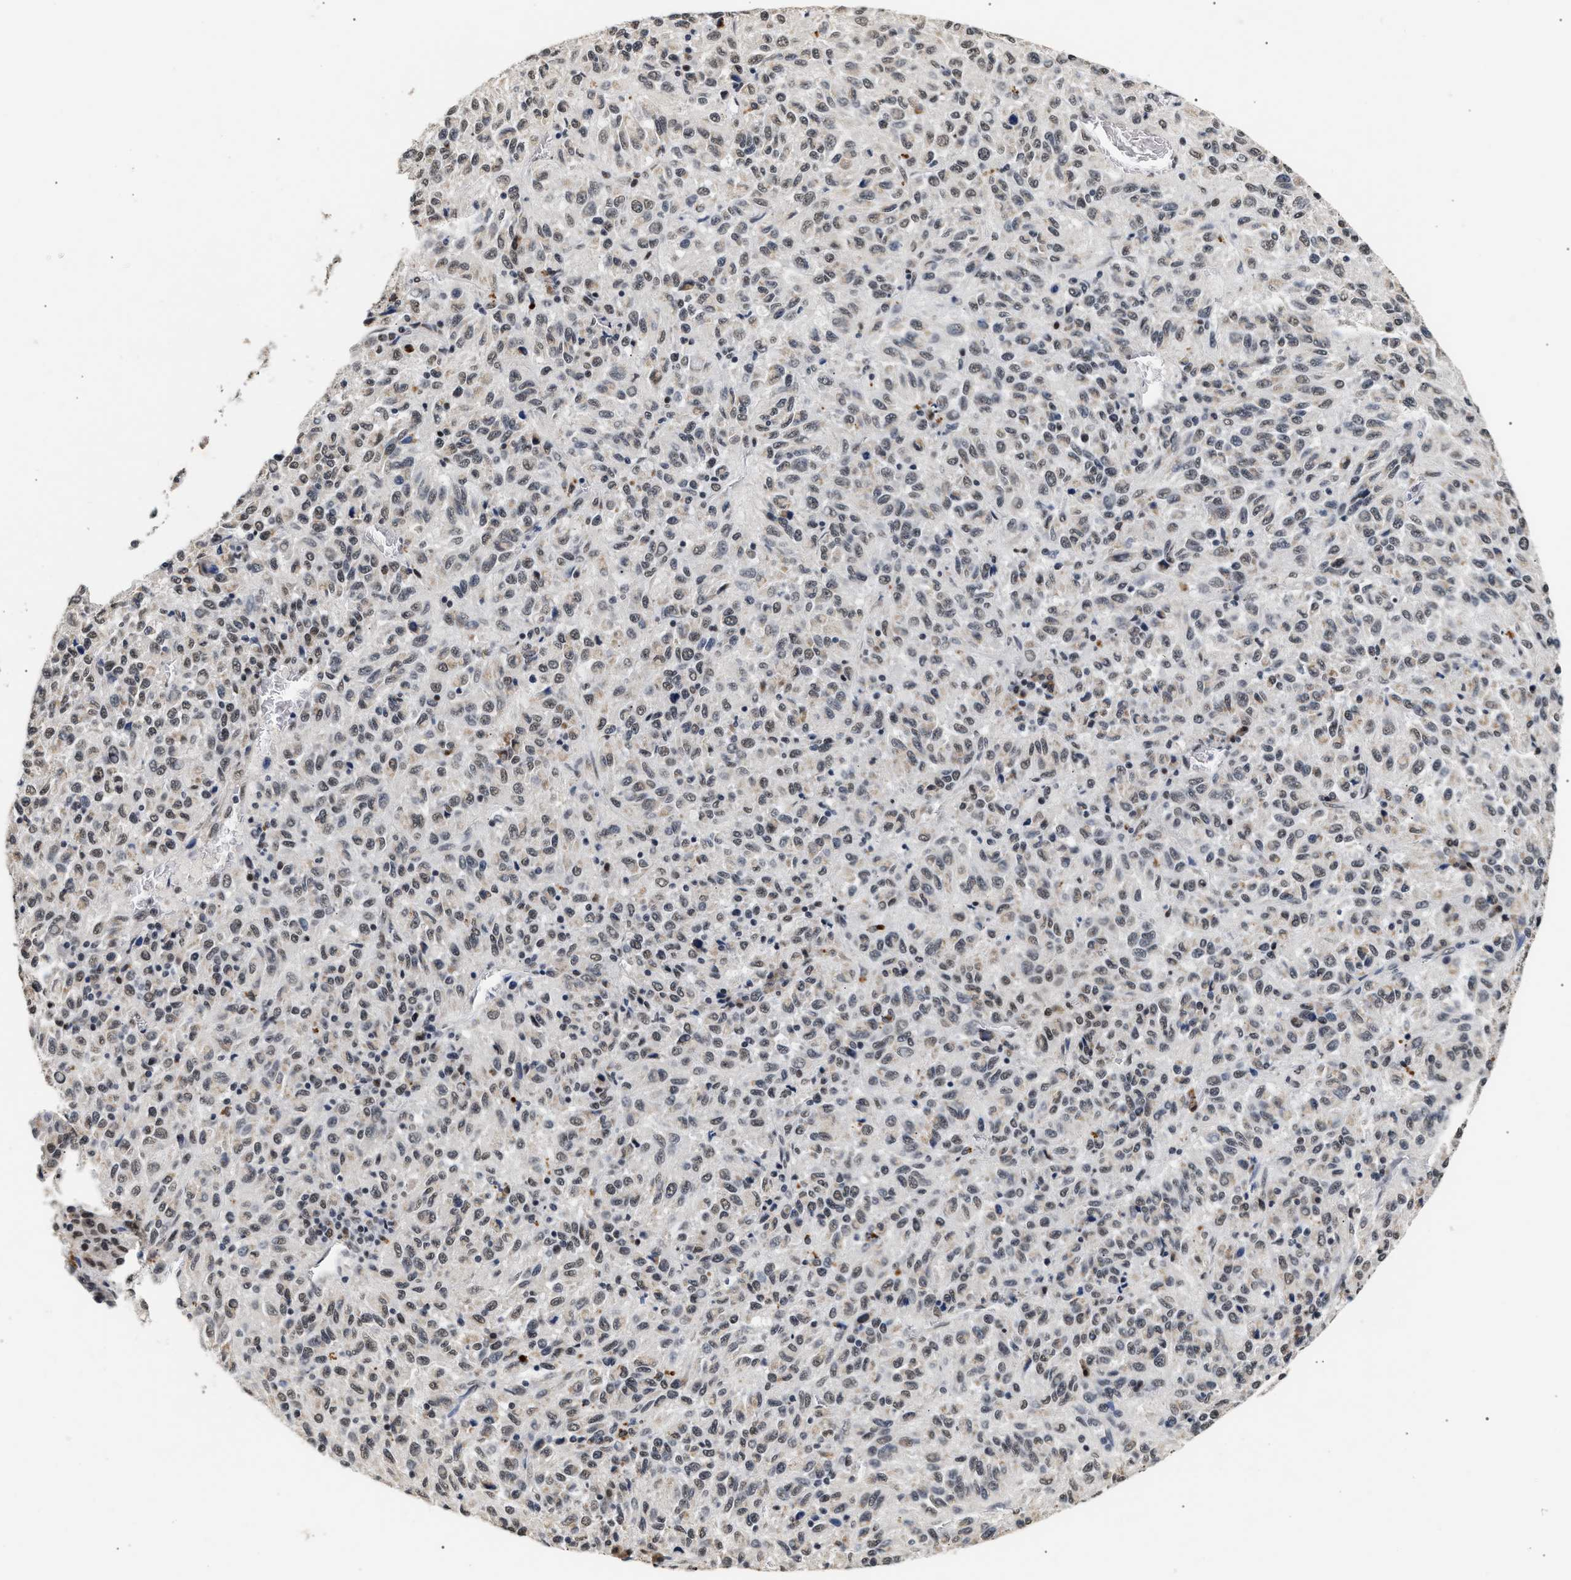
{"staining": {"intensity": "weak", "quantity": "25%-75%", "location": "cytoplasmic/membranous"}, "tissue": "melanoma", "cell_type": "Tumor cells", "image_type": "cancer", "snomed": [{"axis": "morphology", "description": "Malignant melanoma, Metastatic site"}, {"axis": "topography", "description": "Lung"}], "caption": "A high-resolution histopathology image shows immunohistochemistry staining of melanoma, which shows weak cytoplasmic/membranous positivity in about 25%-75% of tumor cells. Immunohistochemistry (ihc) stains the protein in brown and the nuclei are stained blue.", "gene": "THOC1", "patient": {"sex": "male", "age": 64}}